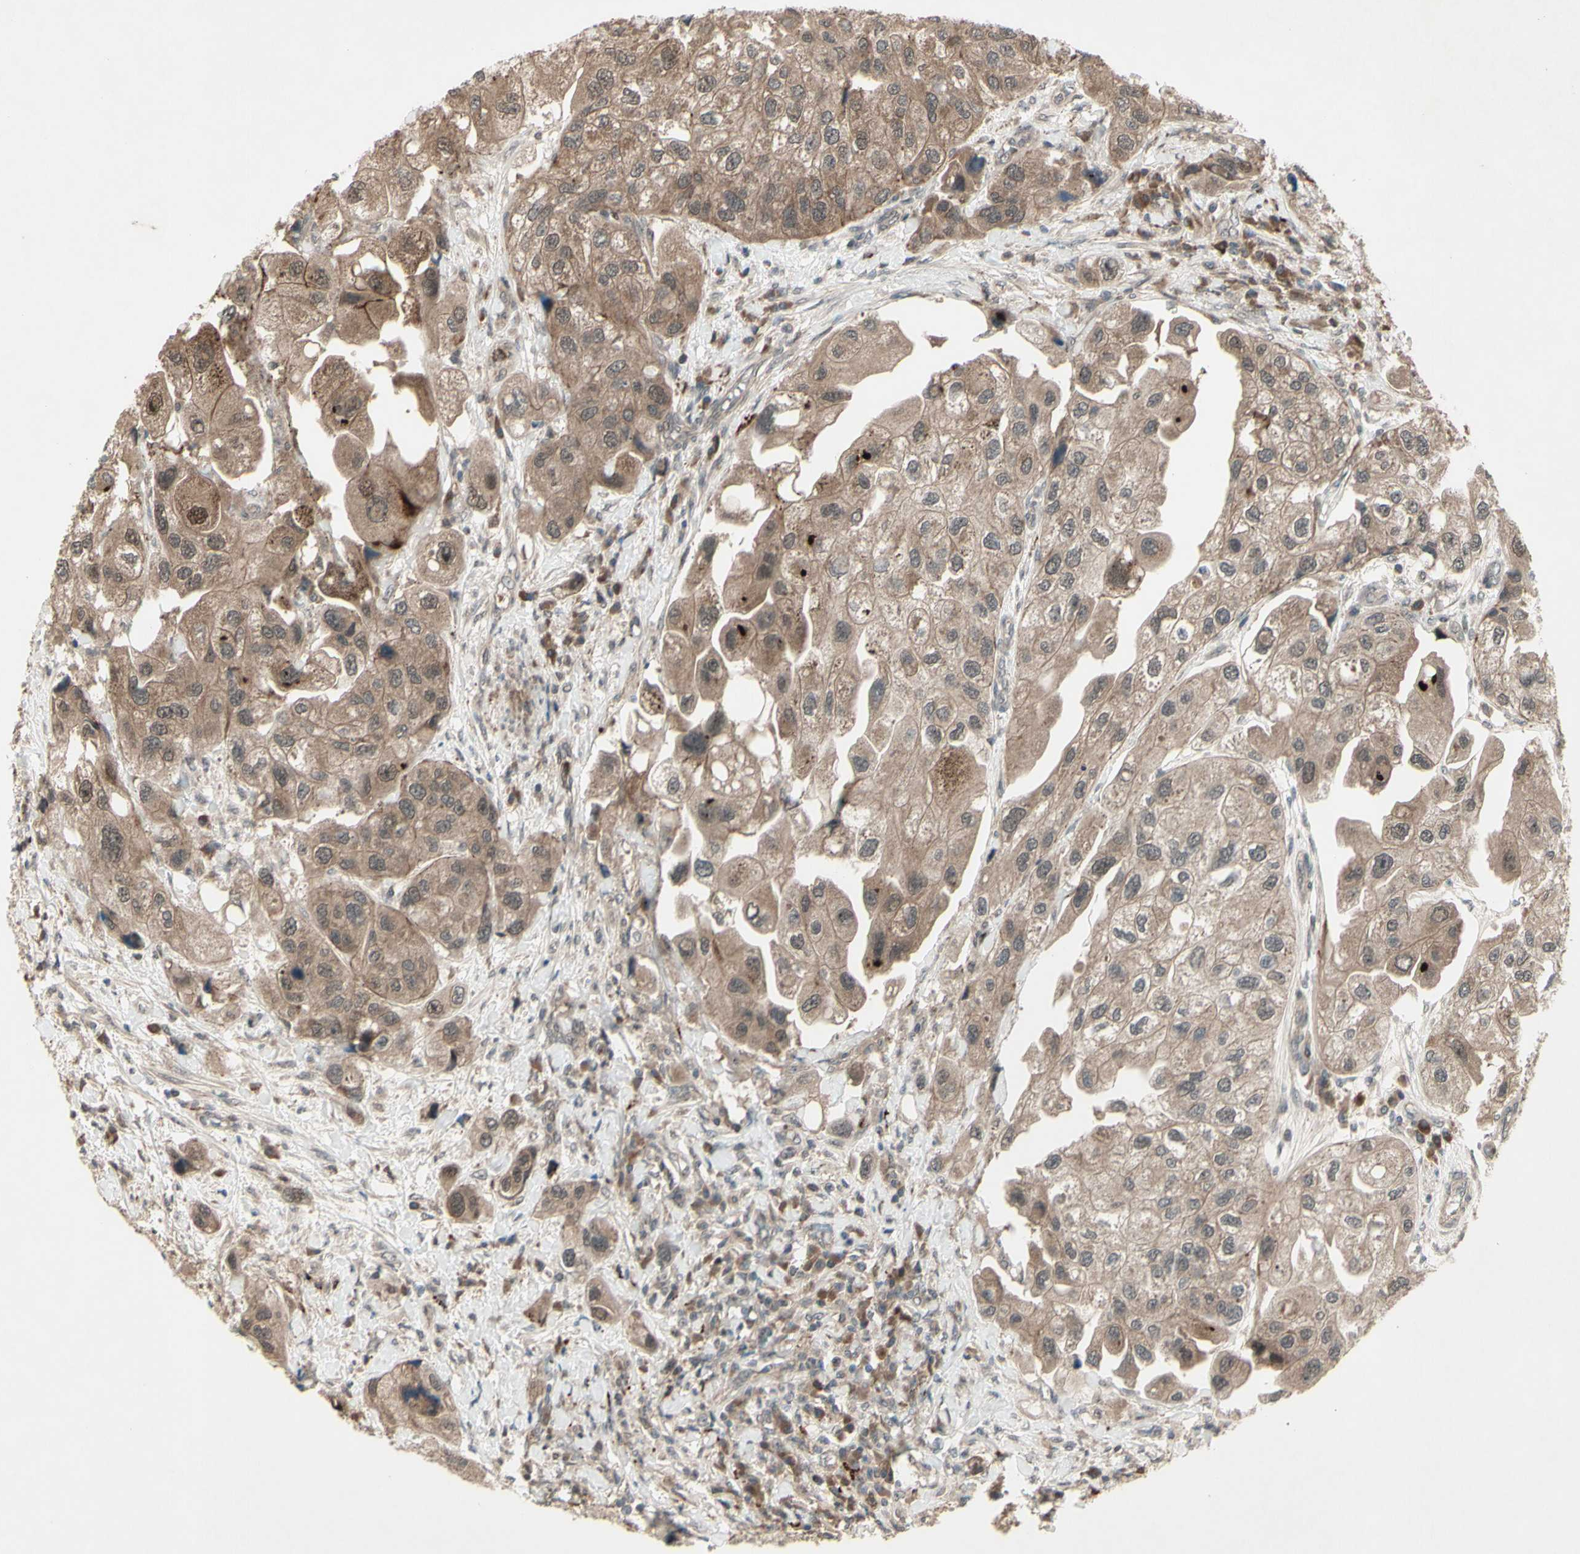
{"staining": {"intensity": "moderate", "quantity": ">75%", "location": "cytoplasmic/membranous,nuclear"}, "tissue": "urothelial cancer", "cell_type": "Tumor cells", "image_type": "cancer", "snomed": [{"axis": "morphology", "description": "Urothelial carcinoma, High grade"}, {"axis": "topography", "description": "Urinary bladder"}], "caption": "Immunohistochemistry (IHC) (DAB) staining of human high-grade urothelial carcinoma shows moderate cytoplasmic/membranous and nuclear protein expression in approximately >75% of tumor cells.", "gene": "MLF2", "patient": {"sex": "female", "age": 64}}